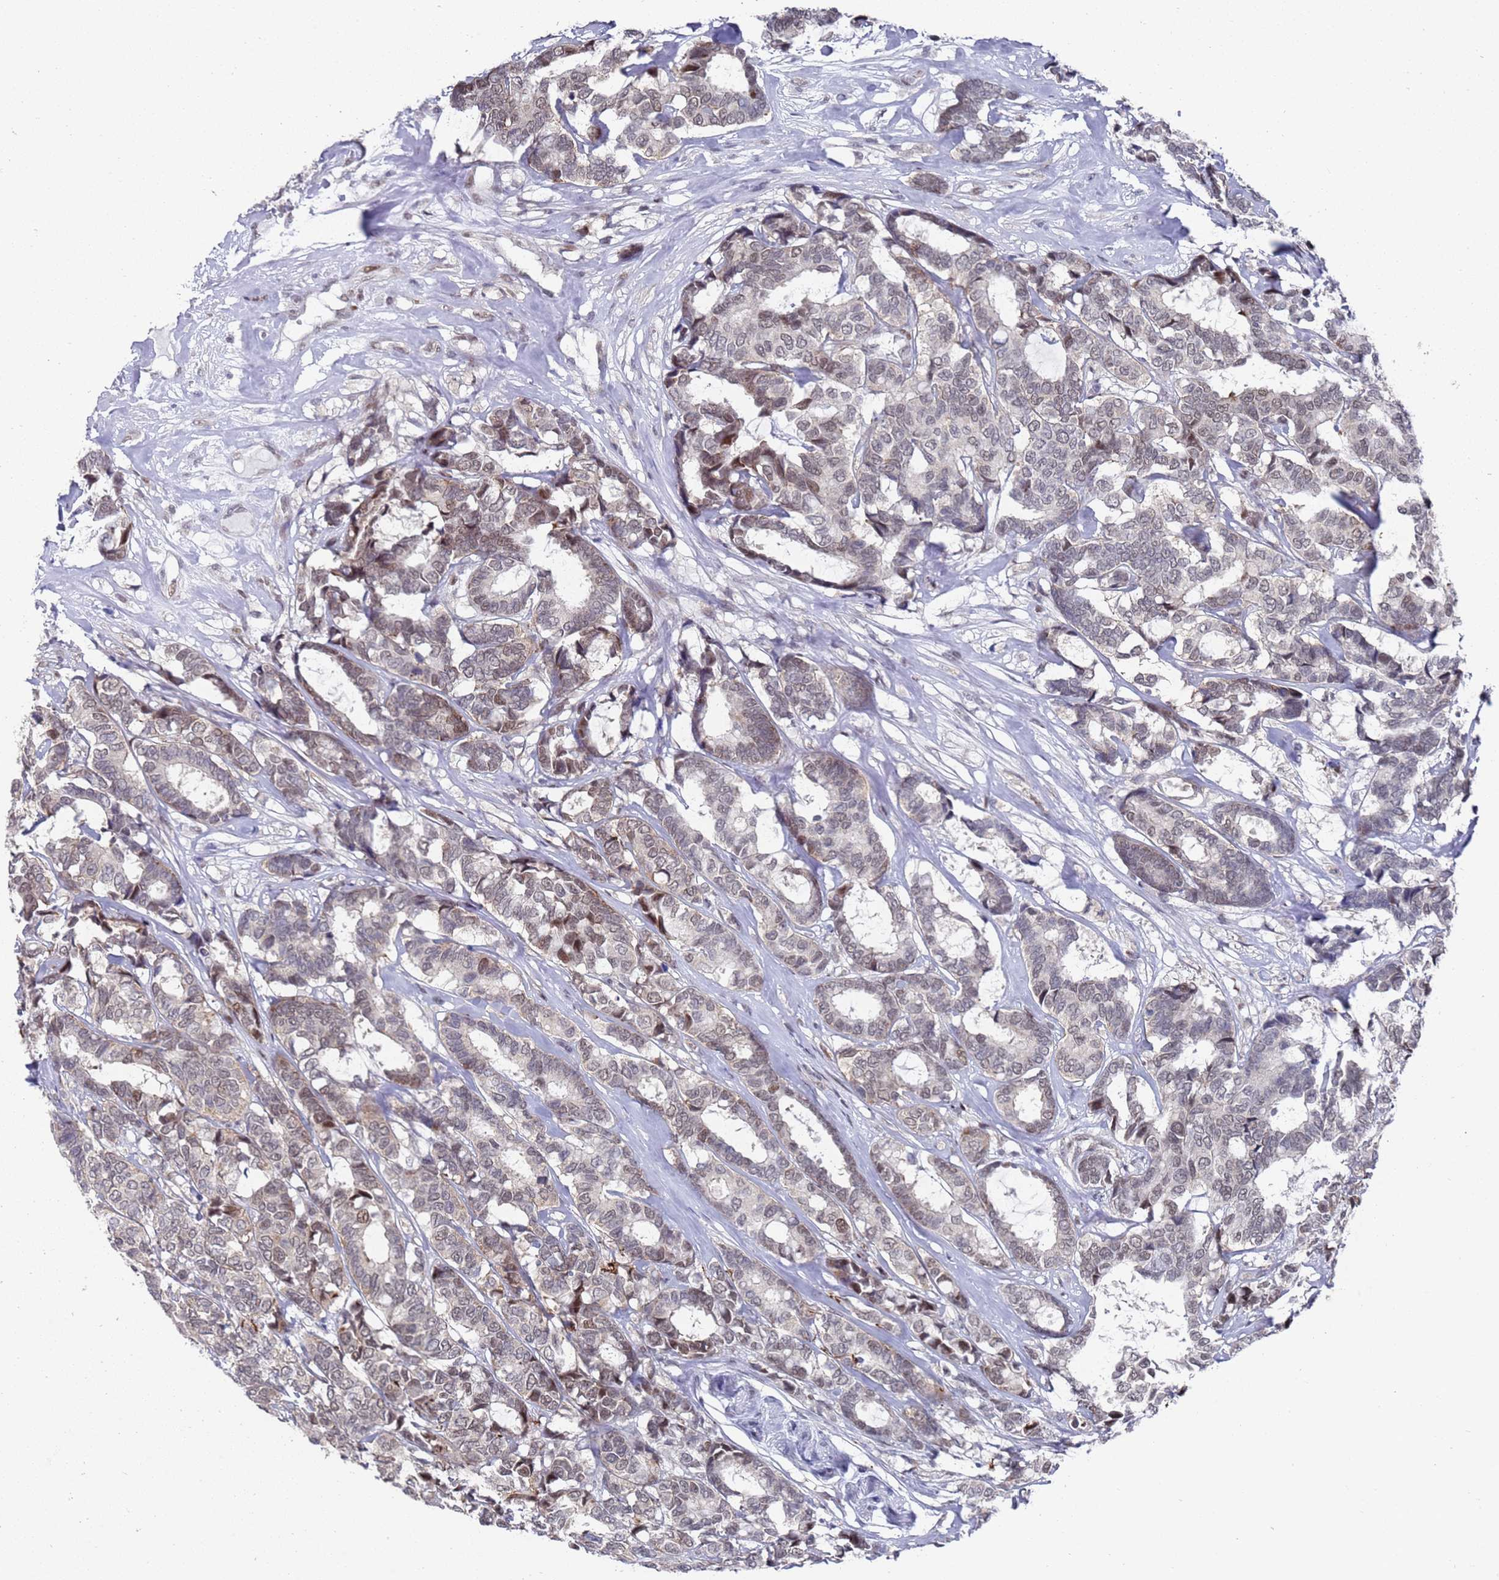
{"staining": {"intensity": "moderate", "quantity": "<25%", "location": "nuclear"}, "tissue": "breast cancer", "cell_type": "Tumor cells", "image_type": "cancer", "snomed": [{"axis": "morphology", "description": "Duct carcinoma"}, {"axis": "topography", "description": "Breast"}], "caption": "Protein staining of intraductal carcinoma (breast) tissue demonstrates moderate nuclear staining in about <25% of tumor cells.", "gene": "COPS6", "patient": {"sex": "female", "age": 87}}